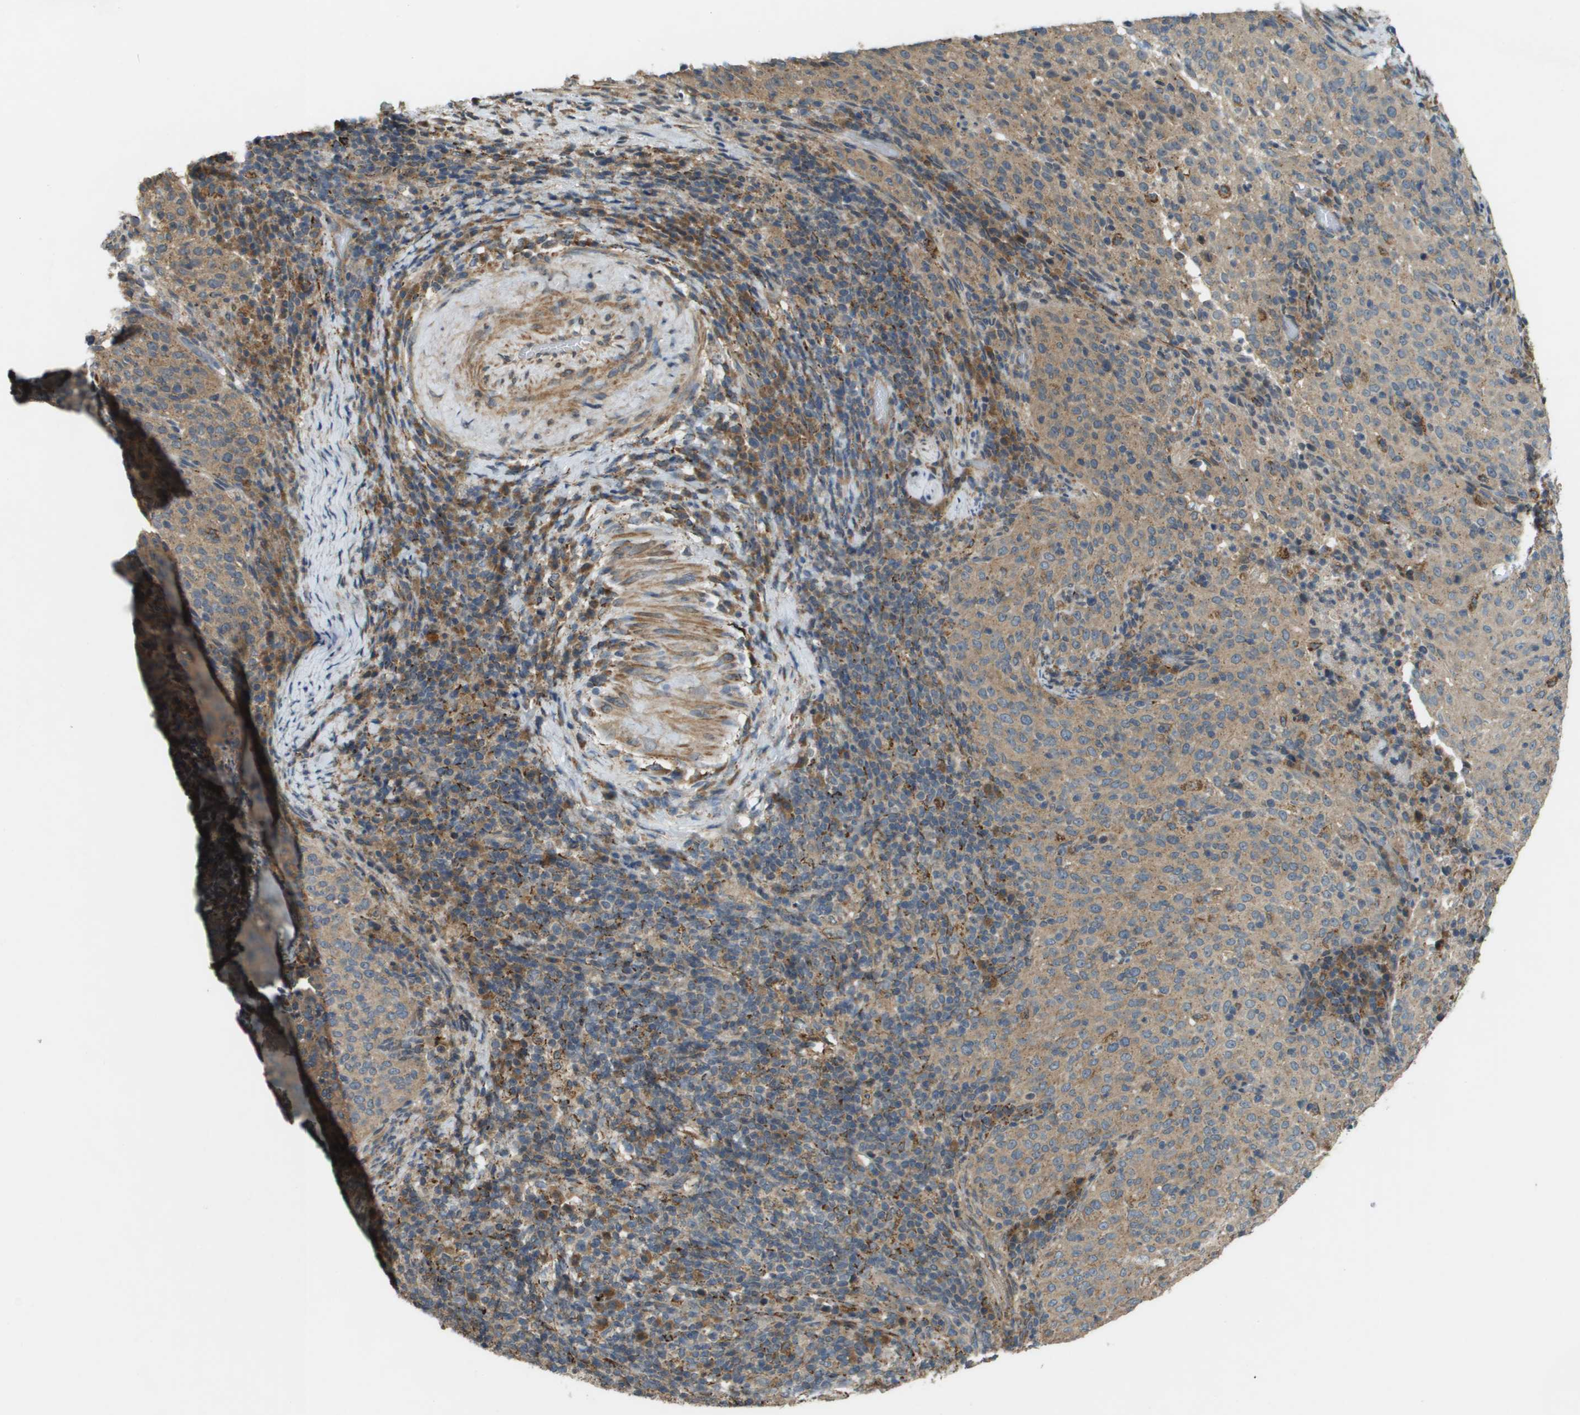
{"staining": {"intensity": "moderate", "quantity": ">75%", "location": "cytoplasmic/membranous"}, "tissue": "cervical cancer", "cell_type": "Tumor cells", "image_type": "cancer", "snomed": [{"axis": "morphology", "description": "Squamous cell carcinoma, NOS"}, {"axis": "topography", "description": "Cervix"}], "caption": "The image displays staining of cervical cancer, revealing moderate cytoplasmic/membranous protein staining (brown color) within tumor cells.", "gene": "CDKN2C", "patient": {"sex": "female", "age": 51}}